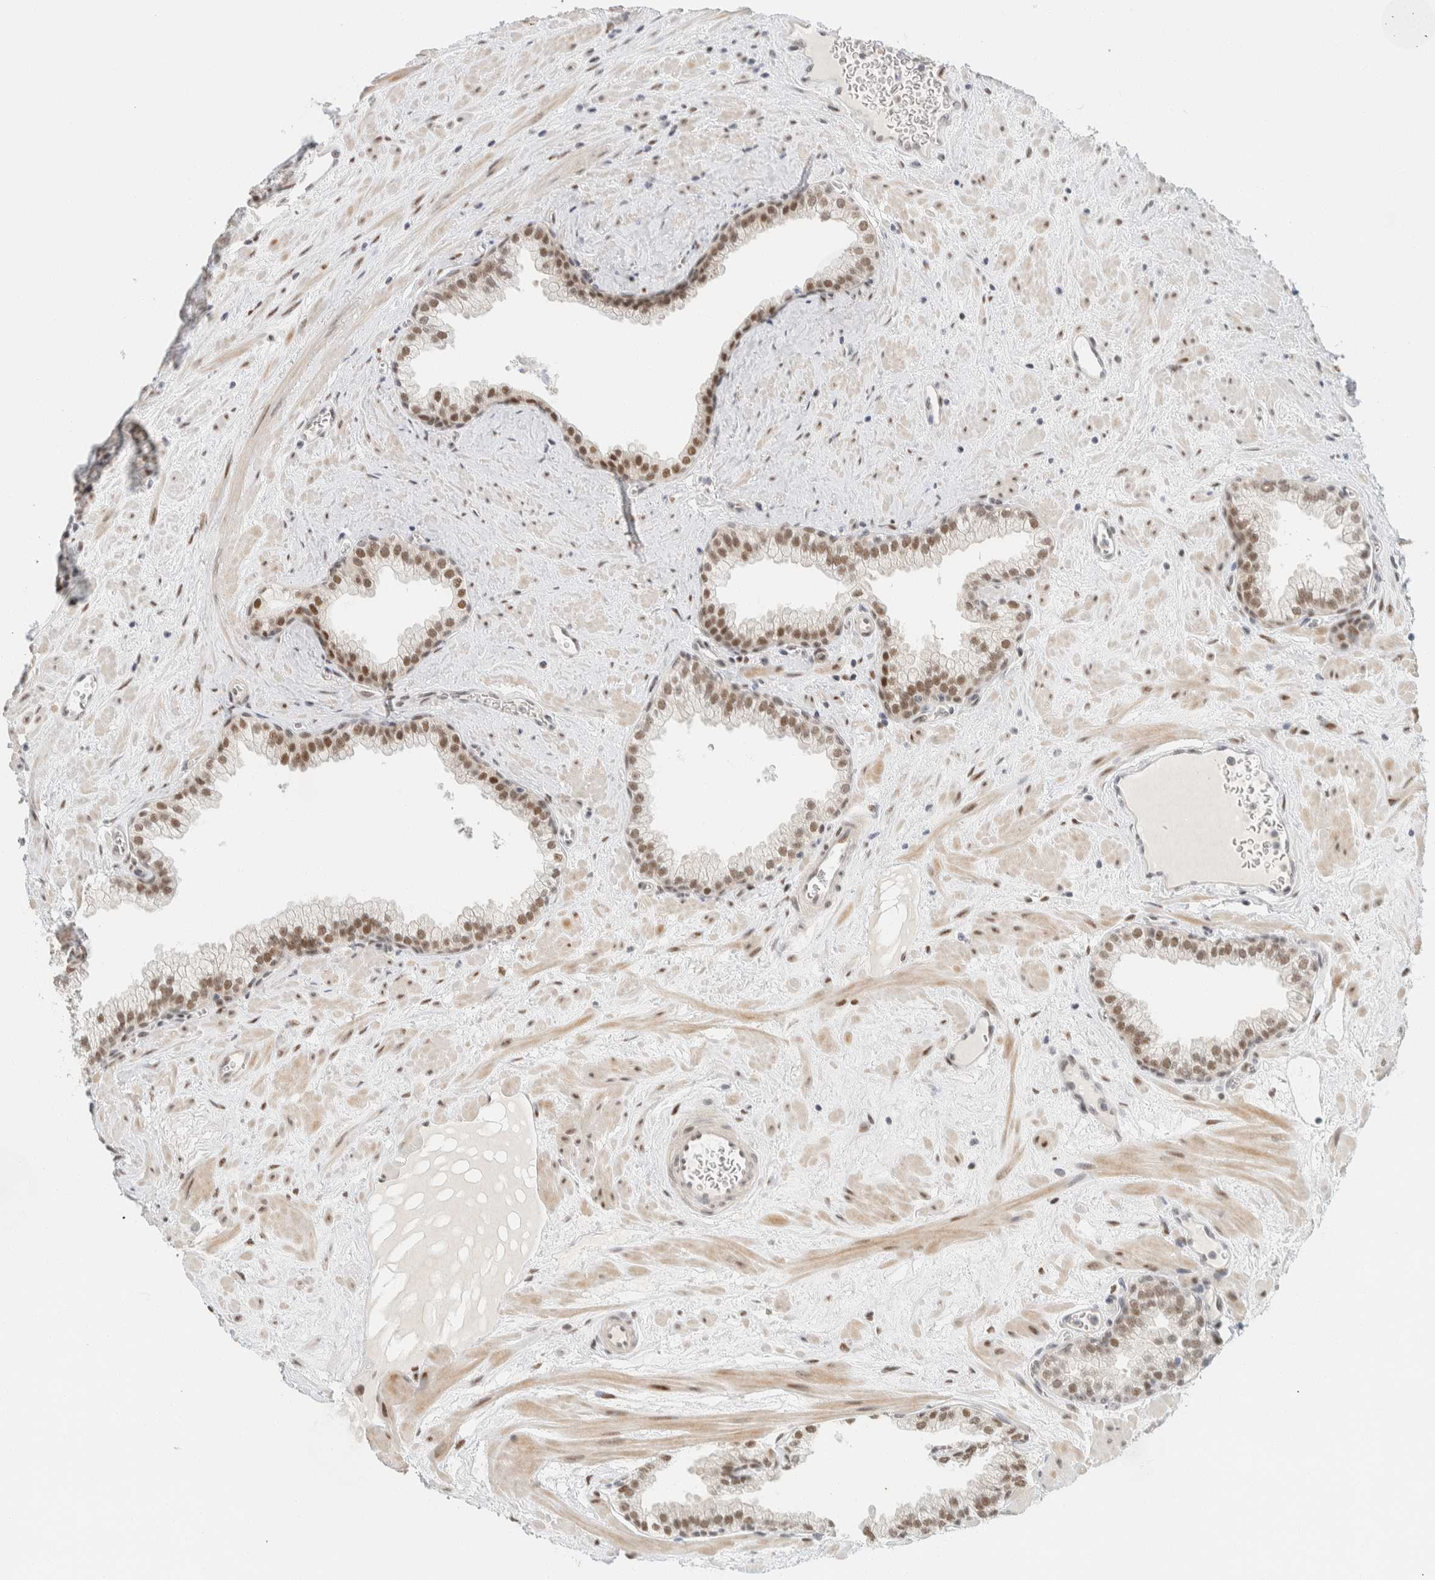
{"staining": {"intensity": "strong", "quantity": ">75%", "location": "nuclear"}, "tissue": "prostate", "cell_type": "Glandular cells", "image_type": "normal", "snomed": [{"axis": "morphology", "description": "Normal tissue, NOS"}, {"axis": "morphology", "description": "Urothelial carcinoma, Low grade"}, {"axis": "topography", "description": "Urinary bladder"}, {"axis": "topography", "description": "Prostate"}], "caption": "Approximately >75% of glandular cells in benign prostate exhibit strong nuclear protein positivity as visualized by brown immunohistochemical staining.", "gene": "ZNF683", "patient": {"sex": "male", "age": 60}}